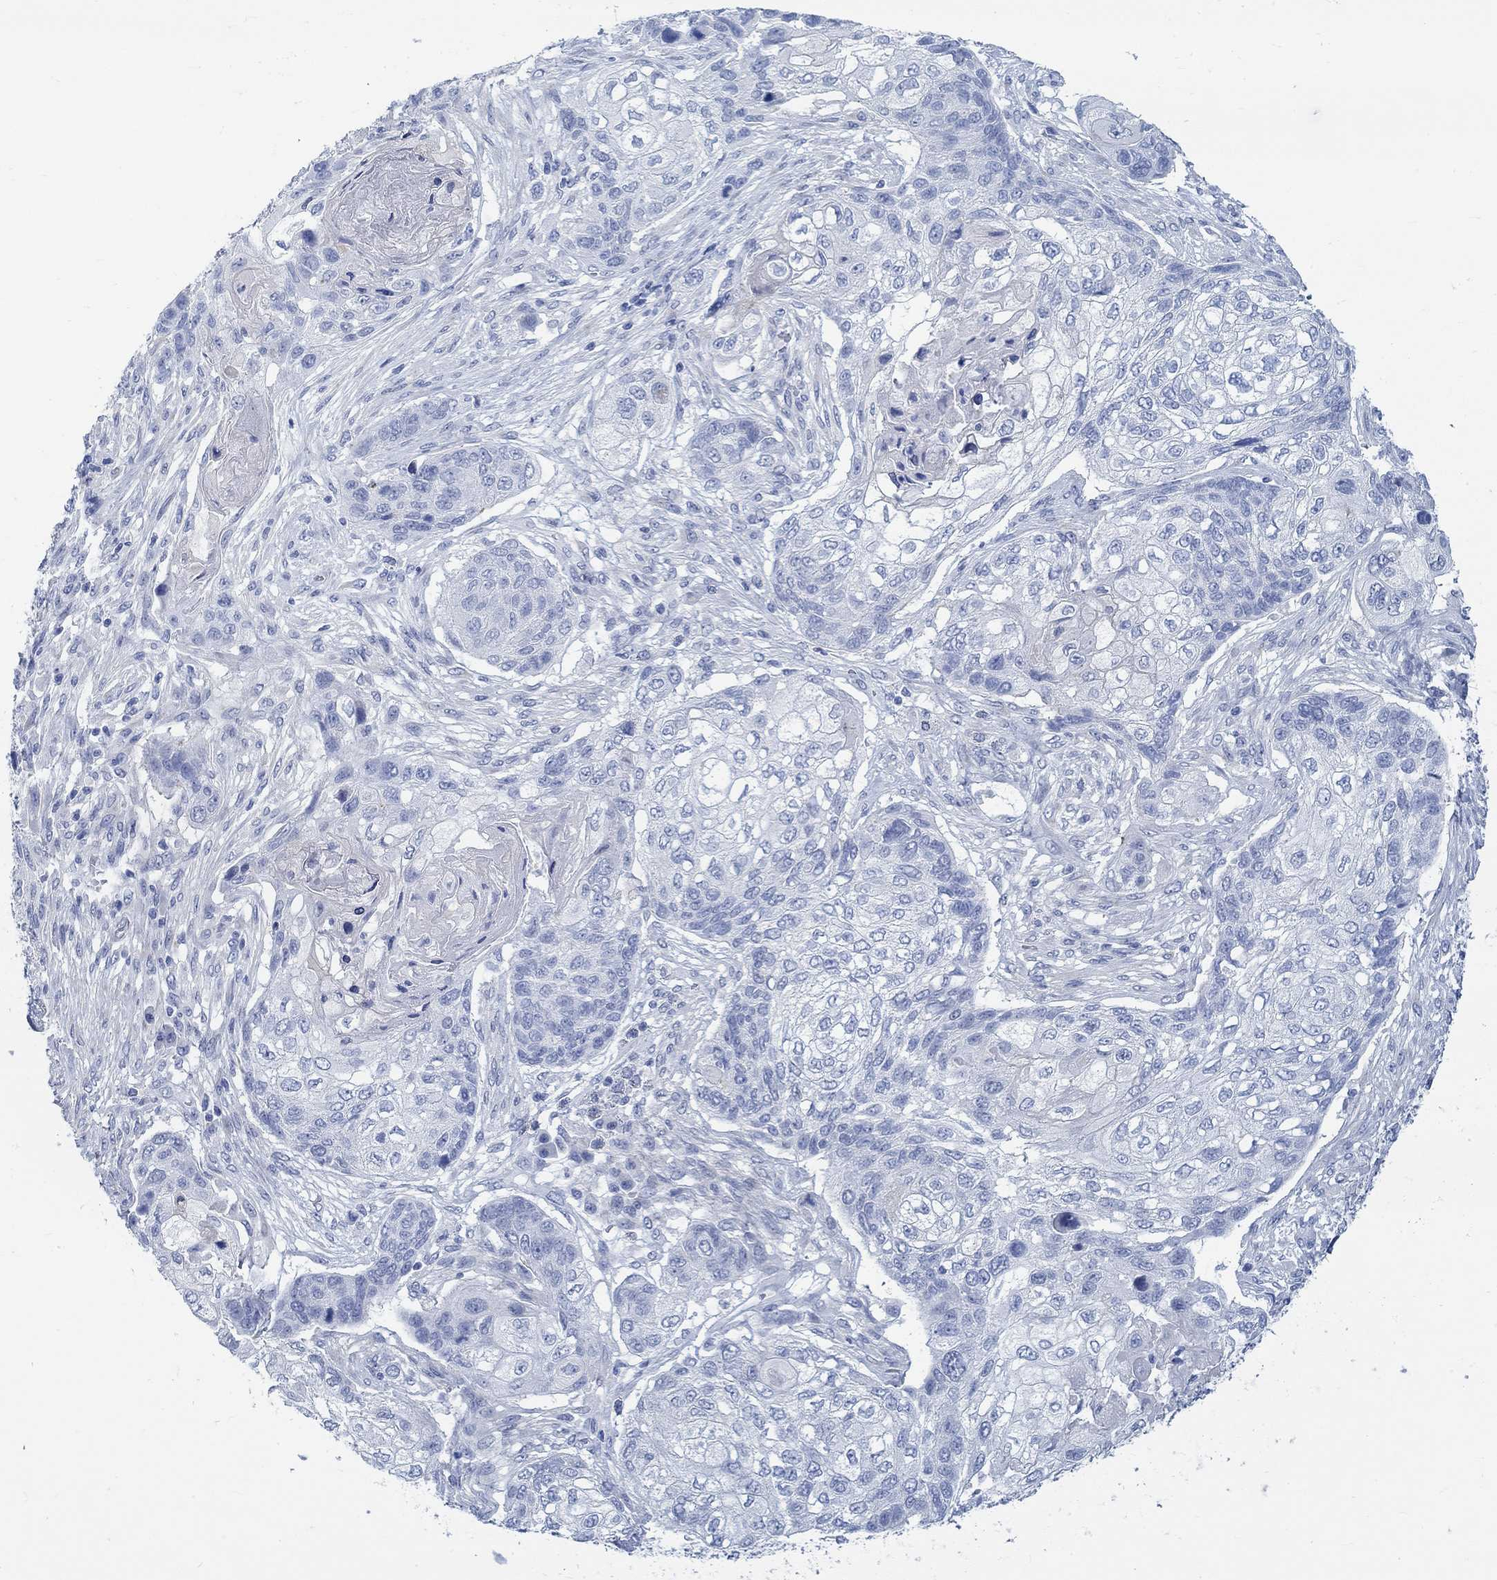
{"staining": {"intensity": "negative", "quantity": "none", "location": "none"}, "tissue": "lung cancer", "cell_type": "Tumor cells", "image_type": "cancer", "snomed": [{"axis": "morphology", "description": "Normal tissue, NOS"}, {"axis": "morphology", "description": "Squamous cell carcinoma, NOS"}, {"axis": "topography", "description": "Bronchus"}, {"axis": "topography", "description": "Lung"}], "caption": "Immunohistochemistry of human squamous cell carcinoma (lung) displays no expression in tumor cells.", "gene": "RBM20", "patient": {"sex": "male", "age": 69}}